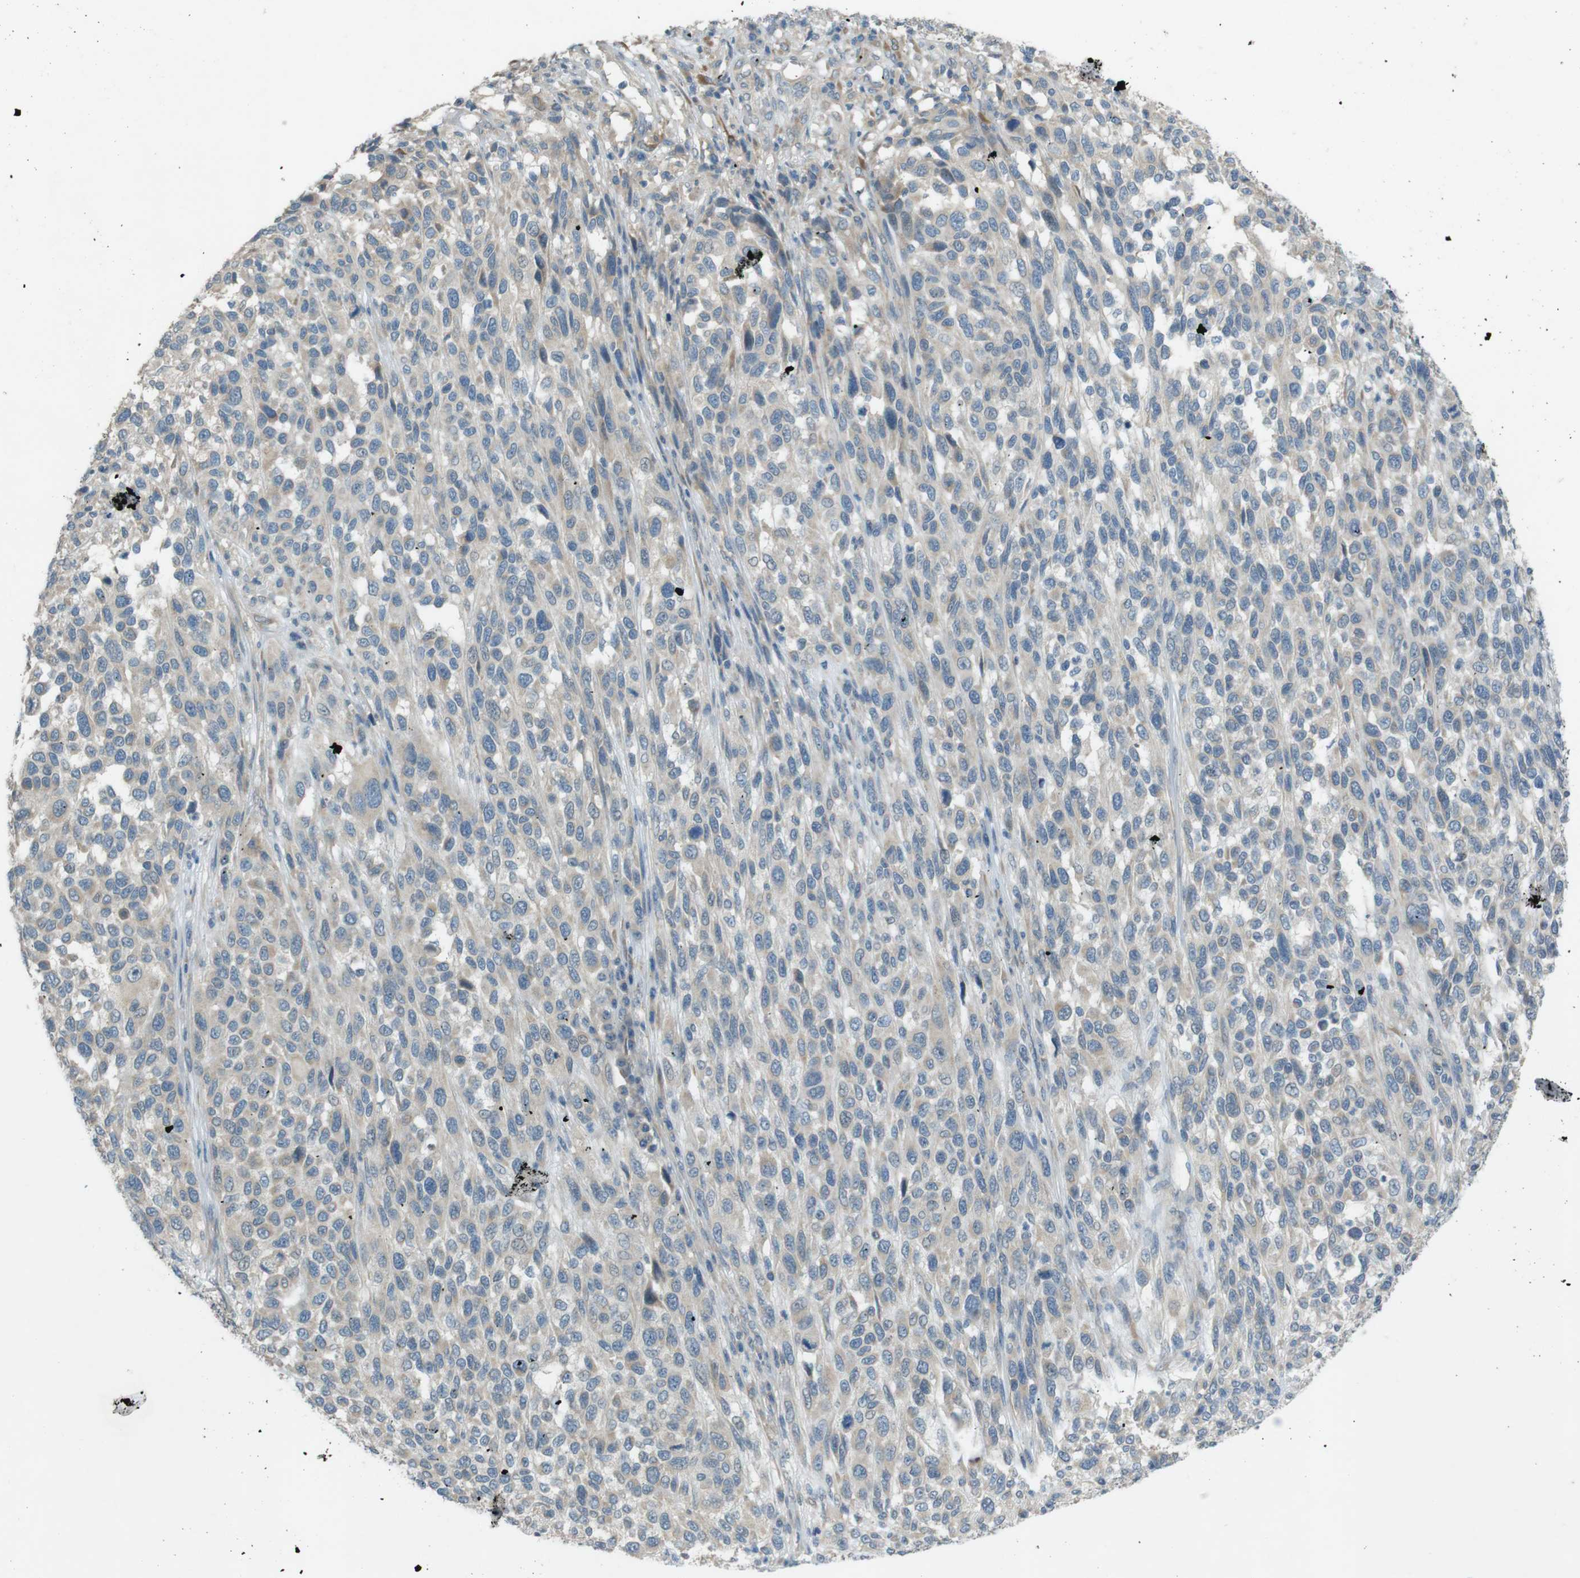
{"staining": {"intensity": "negative", "quantity": "none", "location": "none"}, "tissue": "melanoma", "cell_type": "Tumor cells", "image_type": "cancer", "snomed": [{"axis": "morphology", "description": "Malignant melanoma, Metastatic site"}, {"axis": "topography", "description": "Lymph node"}], "caption": "High power microscopy histopathology image of an immunohistochemistry (IHC) photomicrograph of melanoma, revealing no significant positivity in tumor cells.", "gene": "TMEM41B", "patient": {"sex": "male", "age": 61}}